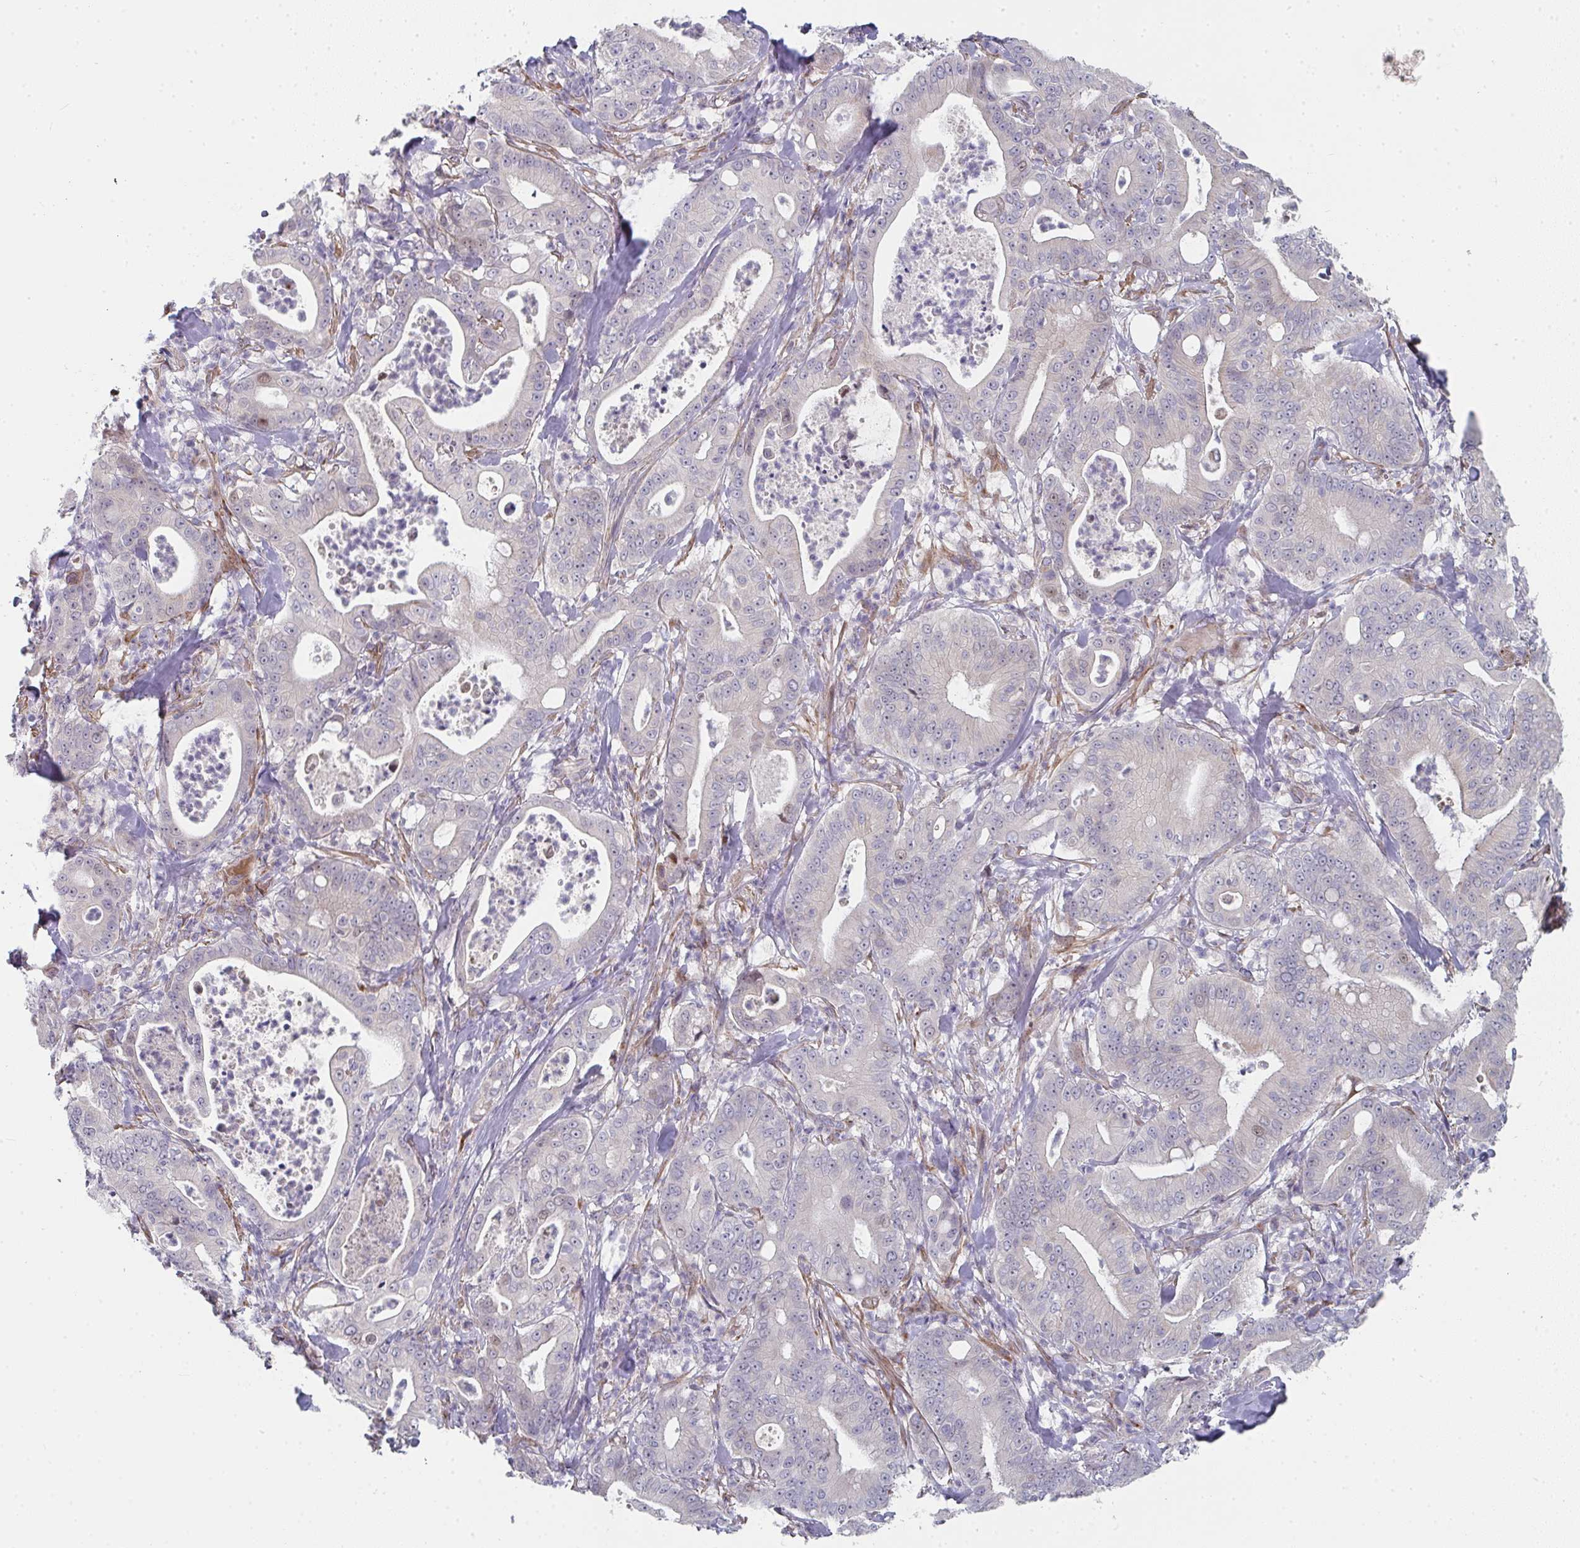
{"staining": {"intensity": "weak", "quantity": "25%-75%", "location": "nuclear"}, "tissue": "pancreatic cancer", "cell_type": "Tumor cells", "image_type": "cancer", "snomed": [{"axis": "morphology", "description": "Adenocarcinoma, NOS"}, {"axis": "topography", "description": "Pancreas"}], "caption": "This image displays IHC staining of human pancreatic cancer, with low weak nuclear expression in approximately 25%-75% of tumor cells.", "gene": "RHEBL1", "patient": {"sex": "male", "age": 71}}